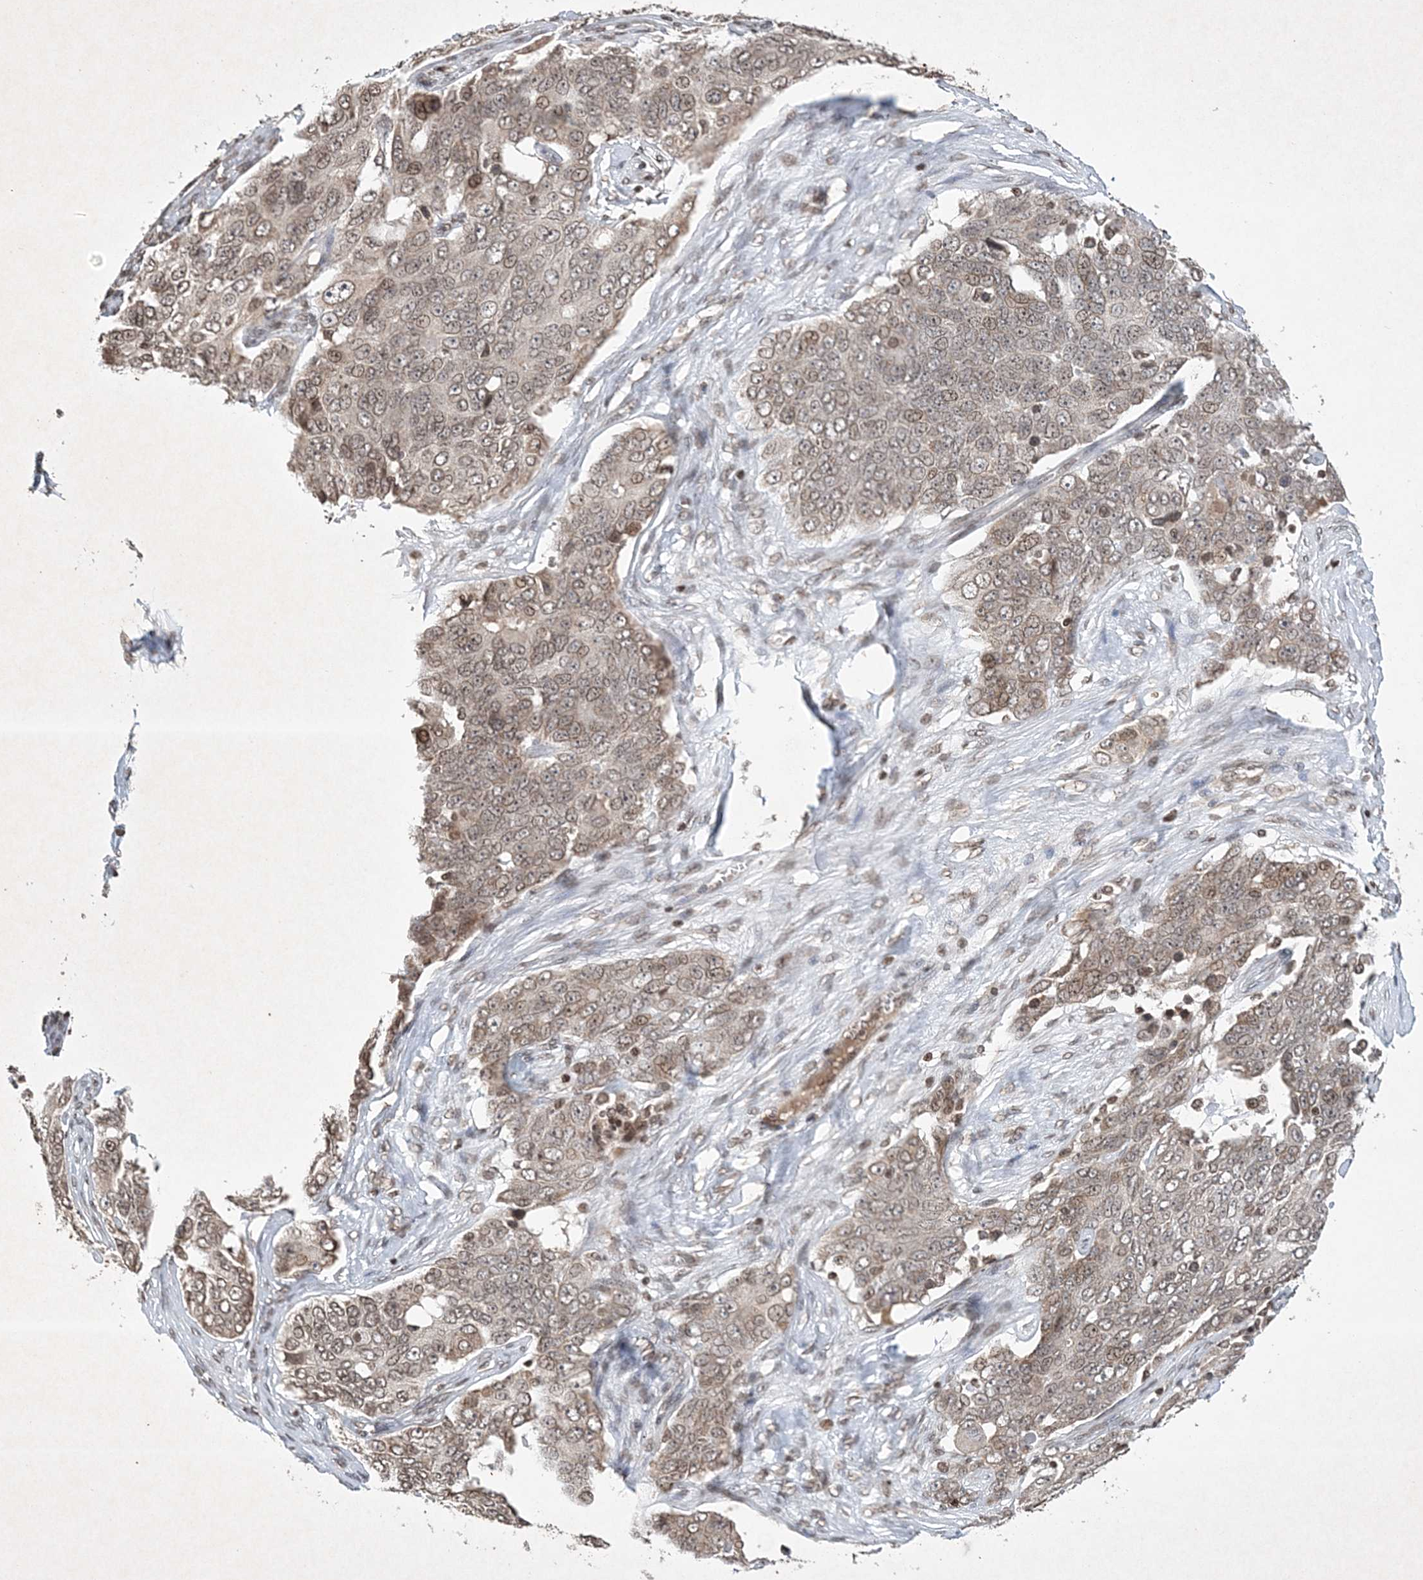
{"staining": {"intensity": "weak", "quantity": ">75%", "location": "cytoplasmic/membranous,nuclear"}, "tissue": "ovarian cancer", "cell_type": "Tumor cells", "image_type": "cancer", "snomed": [{"axis": "morphology", "description": "Carcinoma, endometroid"}, {"axis": "topography", "description": "Ovary"}], "caption": "An IHC micrograph of neoplastic tissue is shown. Protein staining in brown shows weak cytoplasmic/membranous and nuclear positivity in ovarian cancer (endometroid carcinoma) within tumor cells. The protein of interest is shown in brown color, while the nuclei are stained blue.", "gene": "NEDD9", "patient": {"sex": "female", "age": 51}}